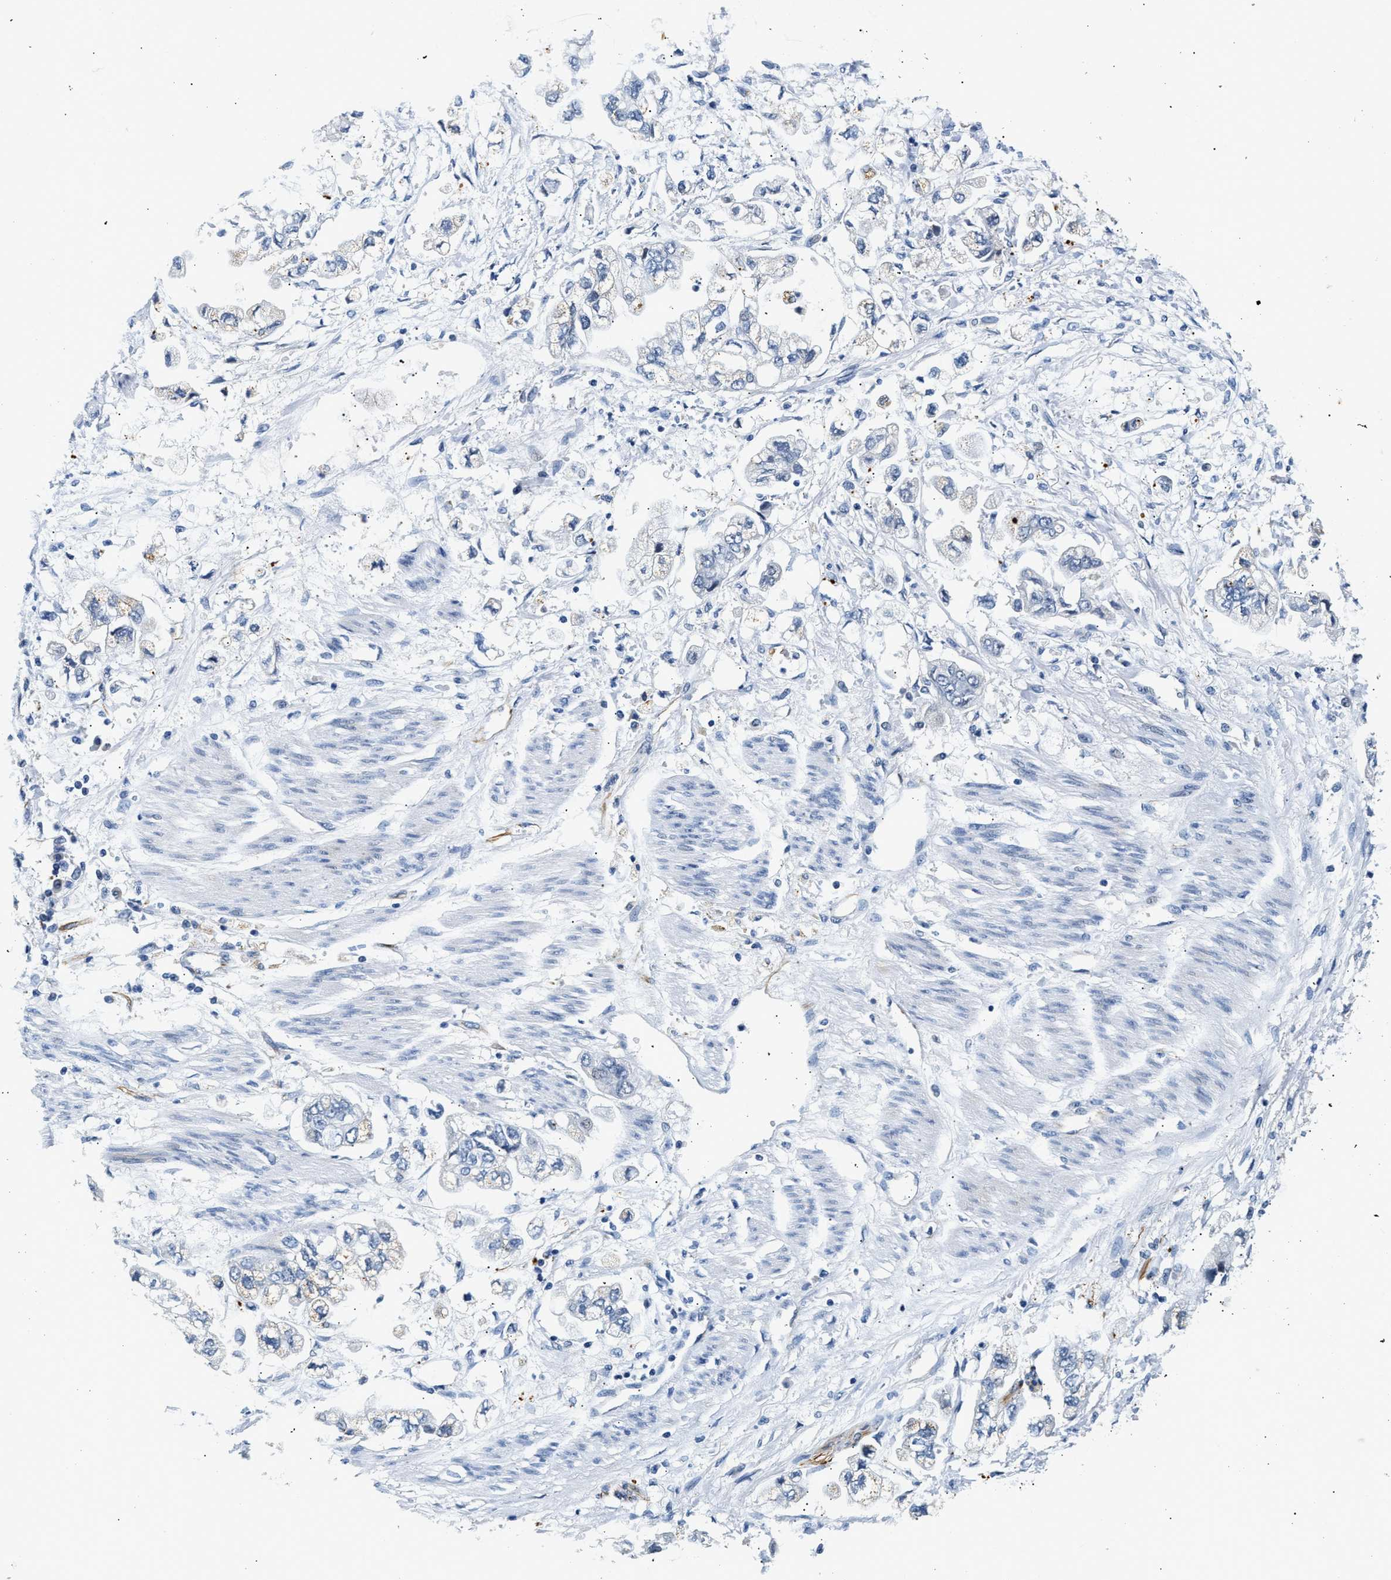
{"staining": {"intensity": "negative", "quantity": "none", "location": "none"}, "tissue": "stomach cancer", "cell_type": "Tumor cells", "image_type": "cancer", "snomed": [{"axis": "morphology", "description": "Normal tissue, NOS"}, {"axis": "morphology", "description": "Adenocarcinoma, NOS"}, {"axis": "topography", "description": "Stomach"}], "caption": "Micrograph shows no protein positivity in tumor cells of stomach cancer (adenocarcinoma) tissue.", "gene": "MED22", "patient": {"sex": "male", "age": 62}}